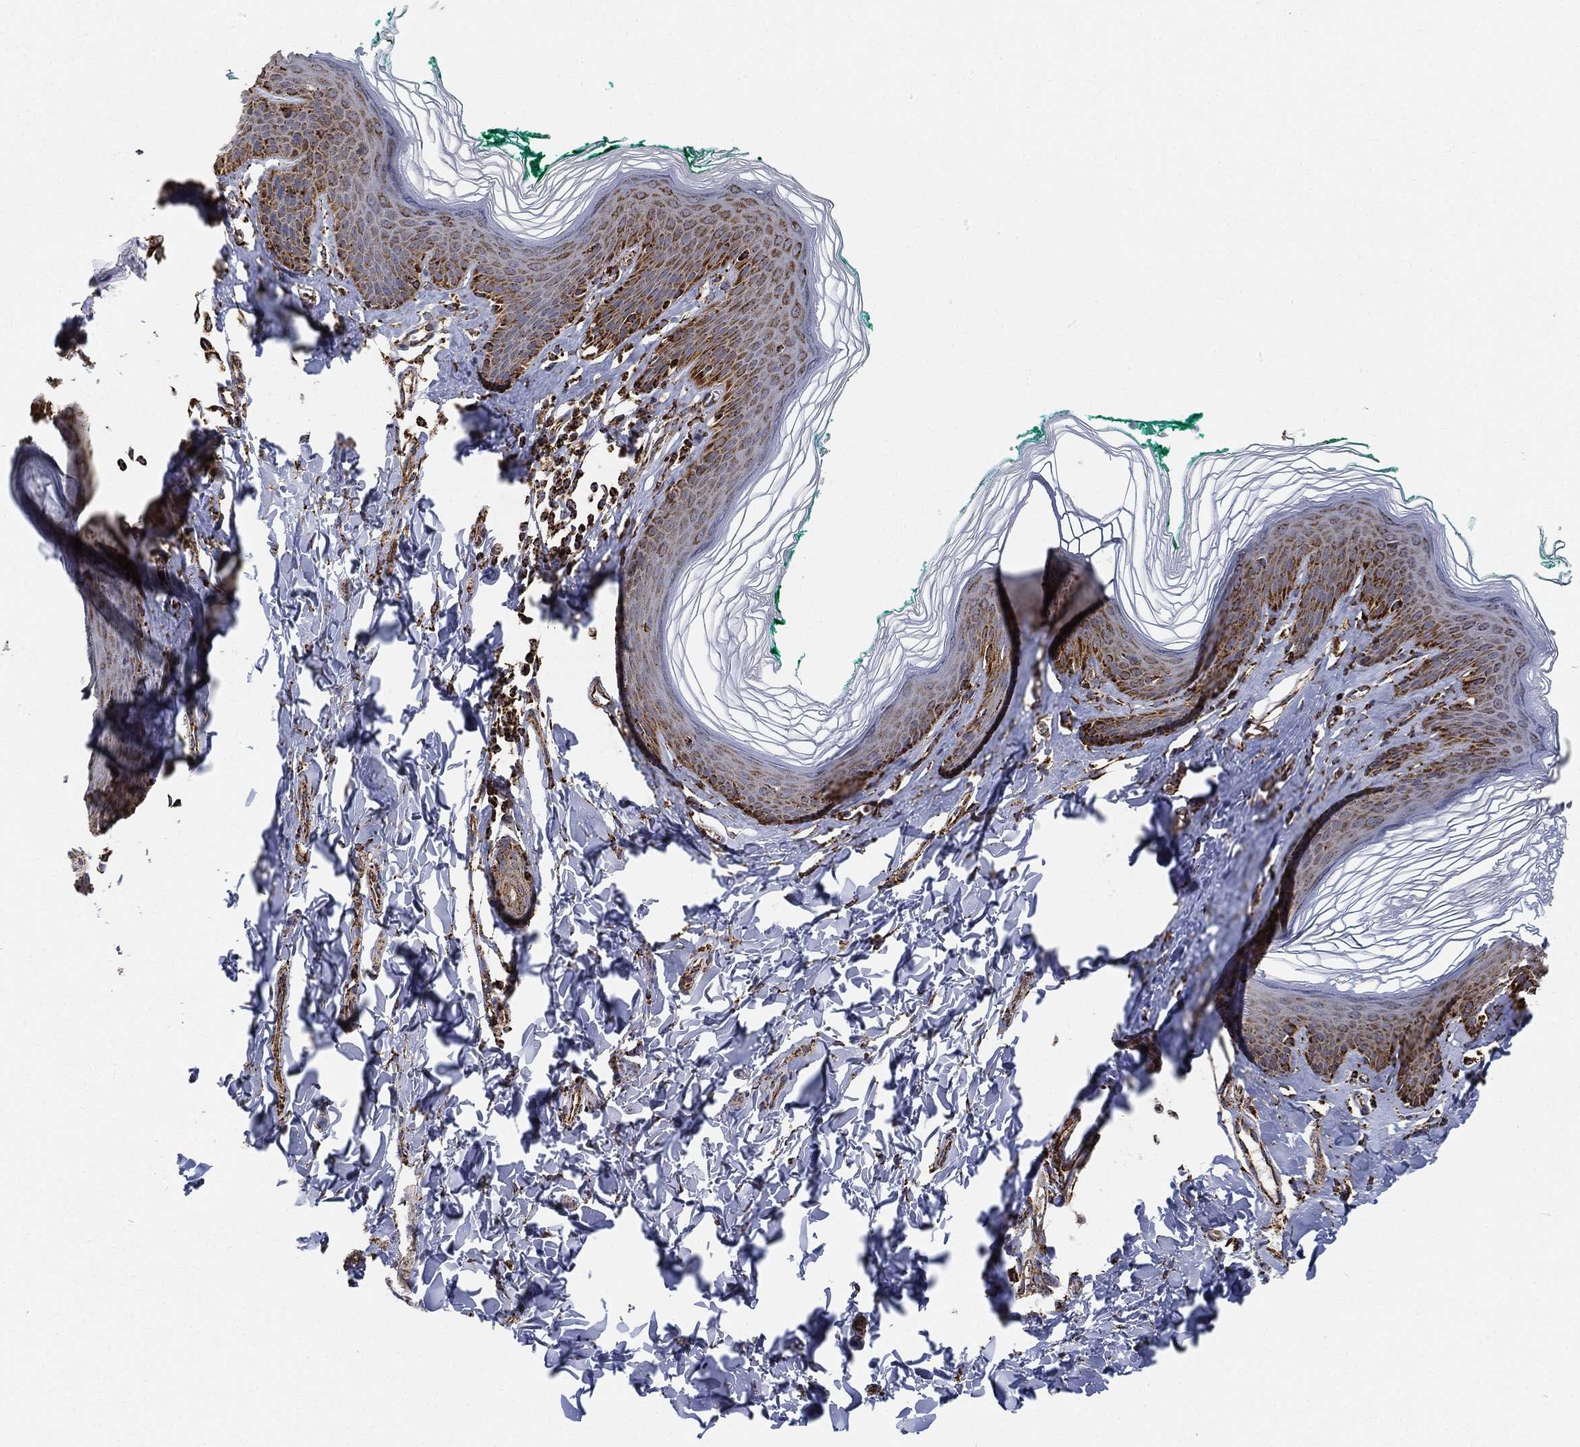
{"staining": {"intensity": "strong", "quantity": "25%-75%", "location": "cytoplasmic/membranous"}, "tissue": "skin", "cell_type": "Epidermal cells", "image_type": "normal", "snomed": [{"axis": "morphology", "description": "Normal tissue, NOS"}, {"axis": "topography", "description": "Vulva"}], "caption": "IHC histopathology image of unremarkable skin: human skin stained using immunohistochemistry (IHC) exhibits high levels of strong protein expression localized specifically in the cytoplasmic/membranous of epidermal cells, appearing as a cytoplasmic/membranous brown color.", "gene": "SLC38A7", "patient": {"sex": "female", "age": 66}}